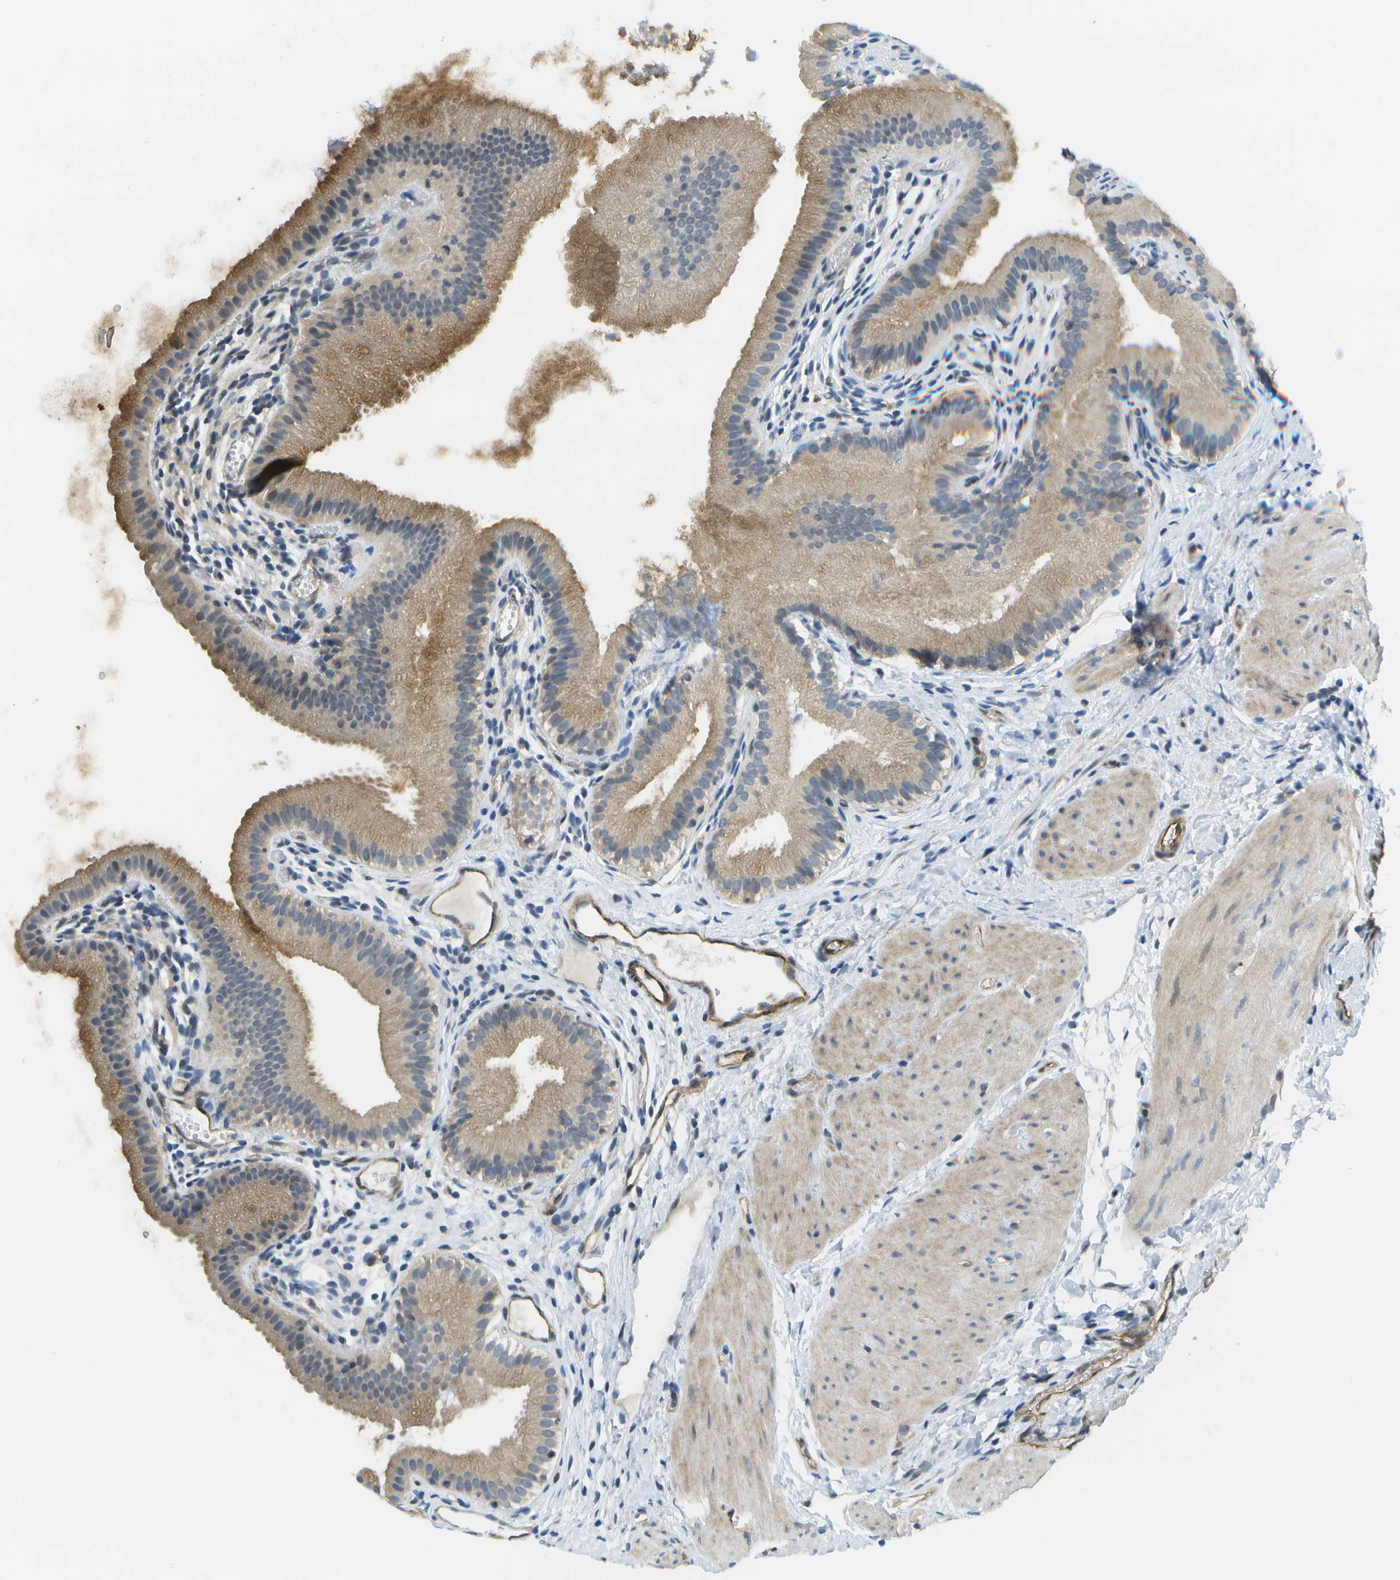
{"staining": {"intensity": "weak", "quantity": ">75%", "location": "cytoplasmic/membranous"}, "tissue": "gallbladder", "cell_type": "Glandular cells", "image_type": "normal", "snomed": [{"axis": "morphology", "description": "Normal tissue, NOS"}, {"axis": "topography", "description": "Gallbladder"}], "caption": "Weak cytoplasmic/membranous protein positivity is seen in approximately >75% of glandular cells in gallbladder.", "gene": "KIAA0040", "patient": {"sex": "female", "age": 26}}